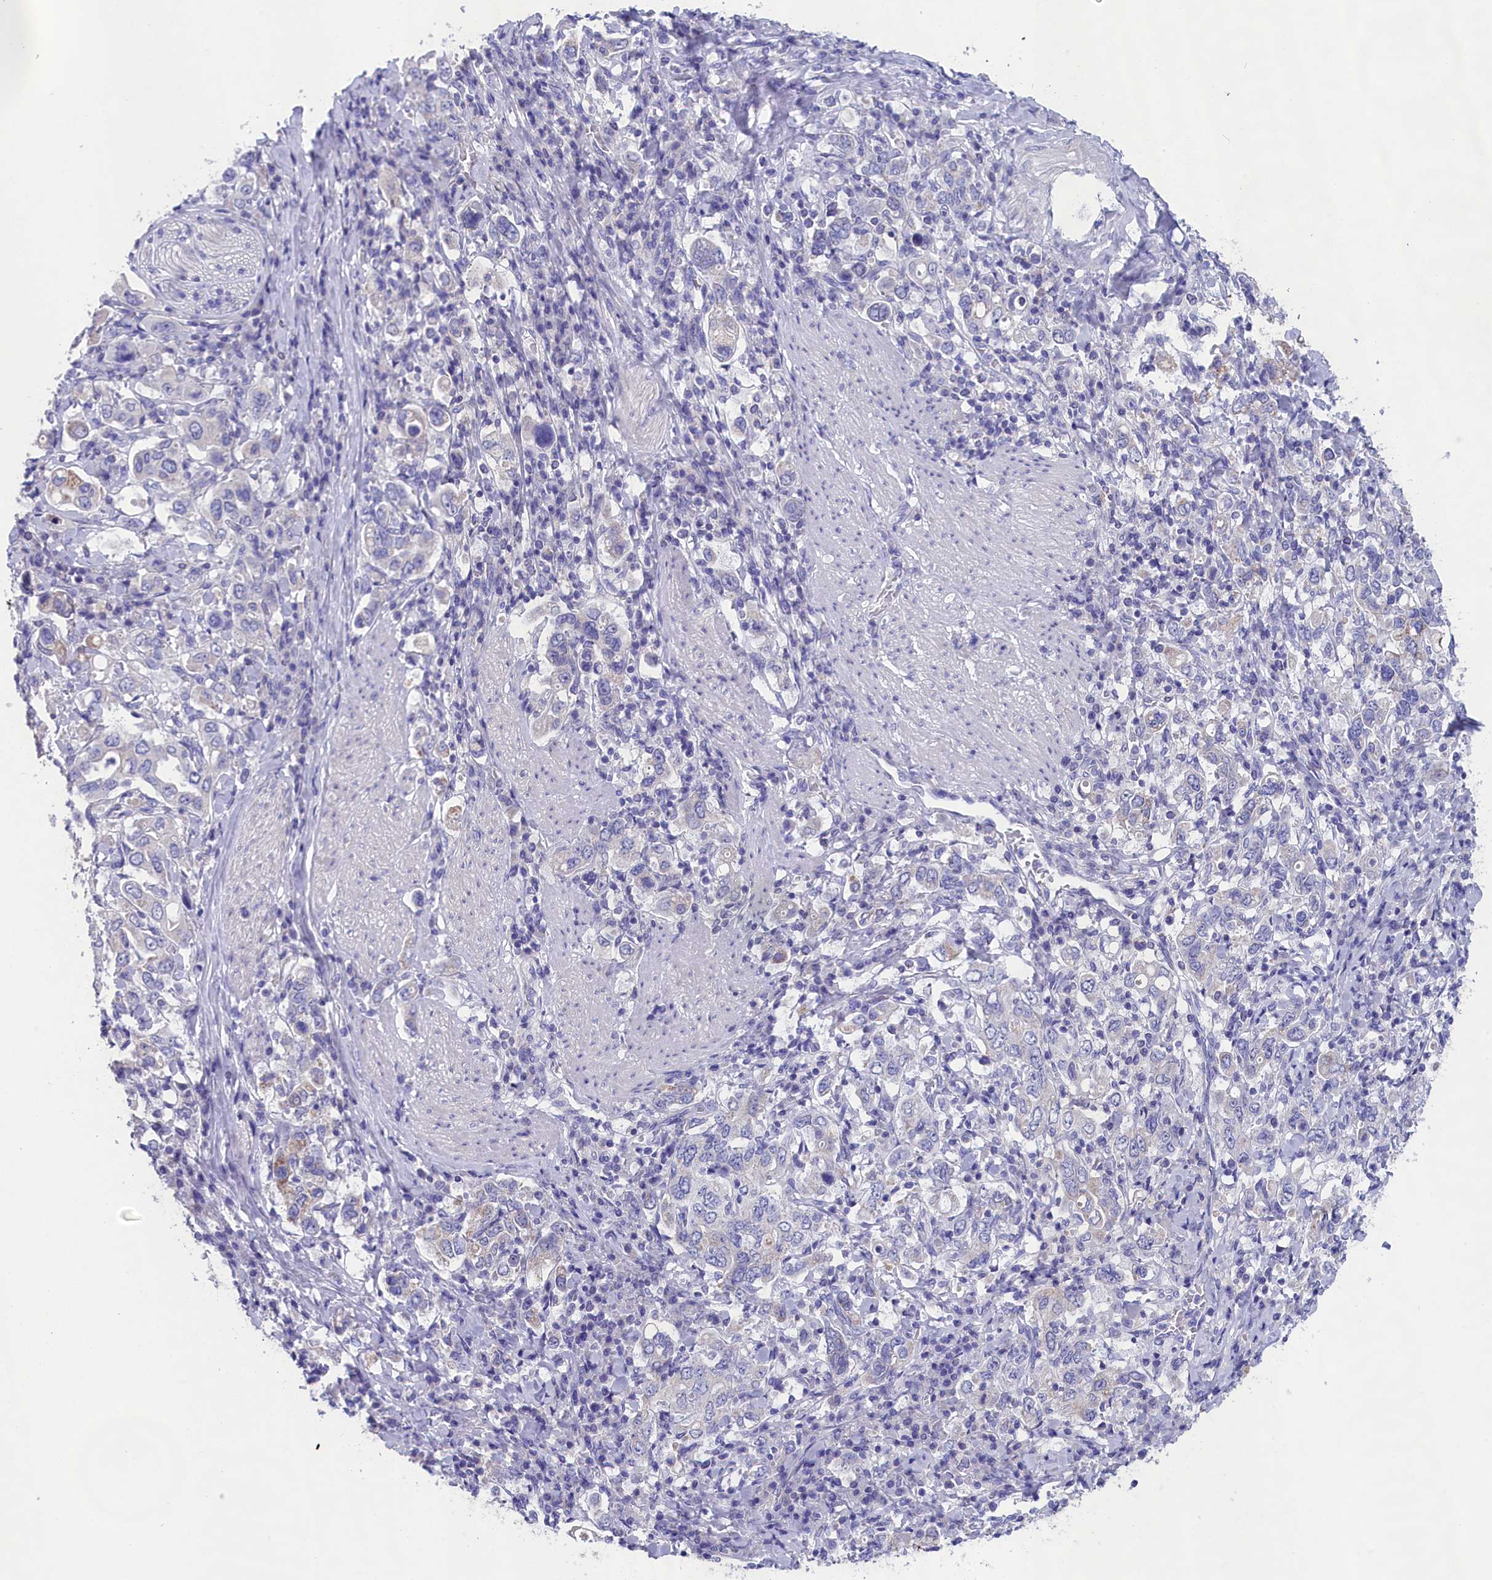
{"staining": {"intensity": "weak", "quantity": "<25%", "location": "cytoplasmic/membranous"}, "tissue": "stomach cancer", "cell_type": "Tumor cells", "image_type": "cancer", "snomed": [{"axis": "morphology", "description": "Adenocarcinoma, NOS"}, {"axis": "topography", "description": "Stomach, upper"}], "caption": "The photomicrograph exhibits no significant staining in tumor cells of stomach cancer.", "gene": "PRDM12", "patient": {"sex": "male", "age": 62}}